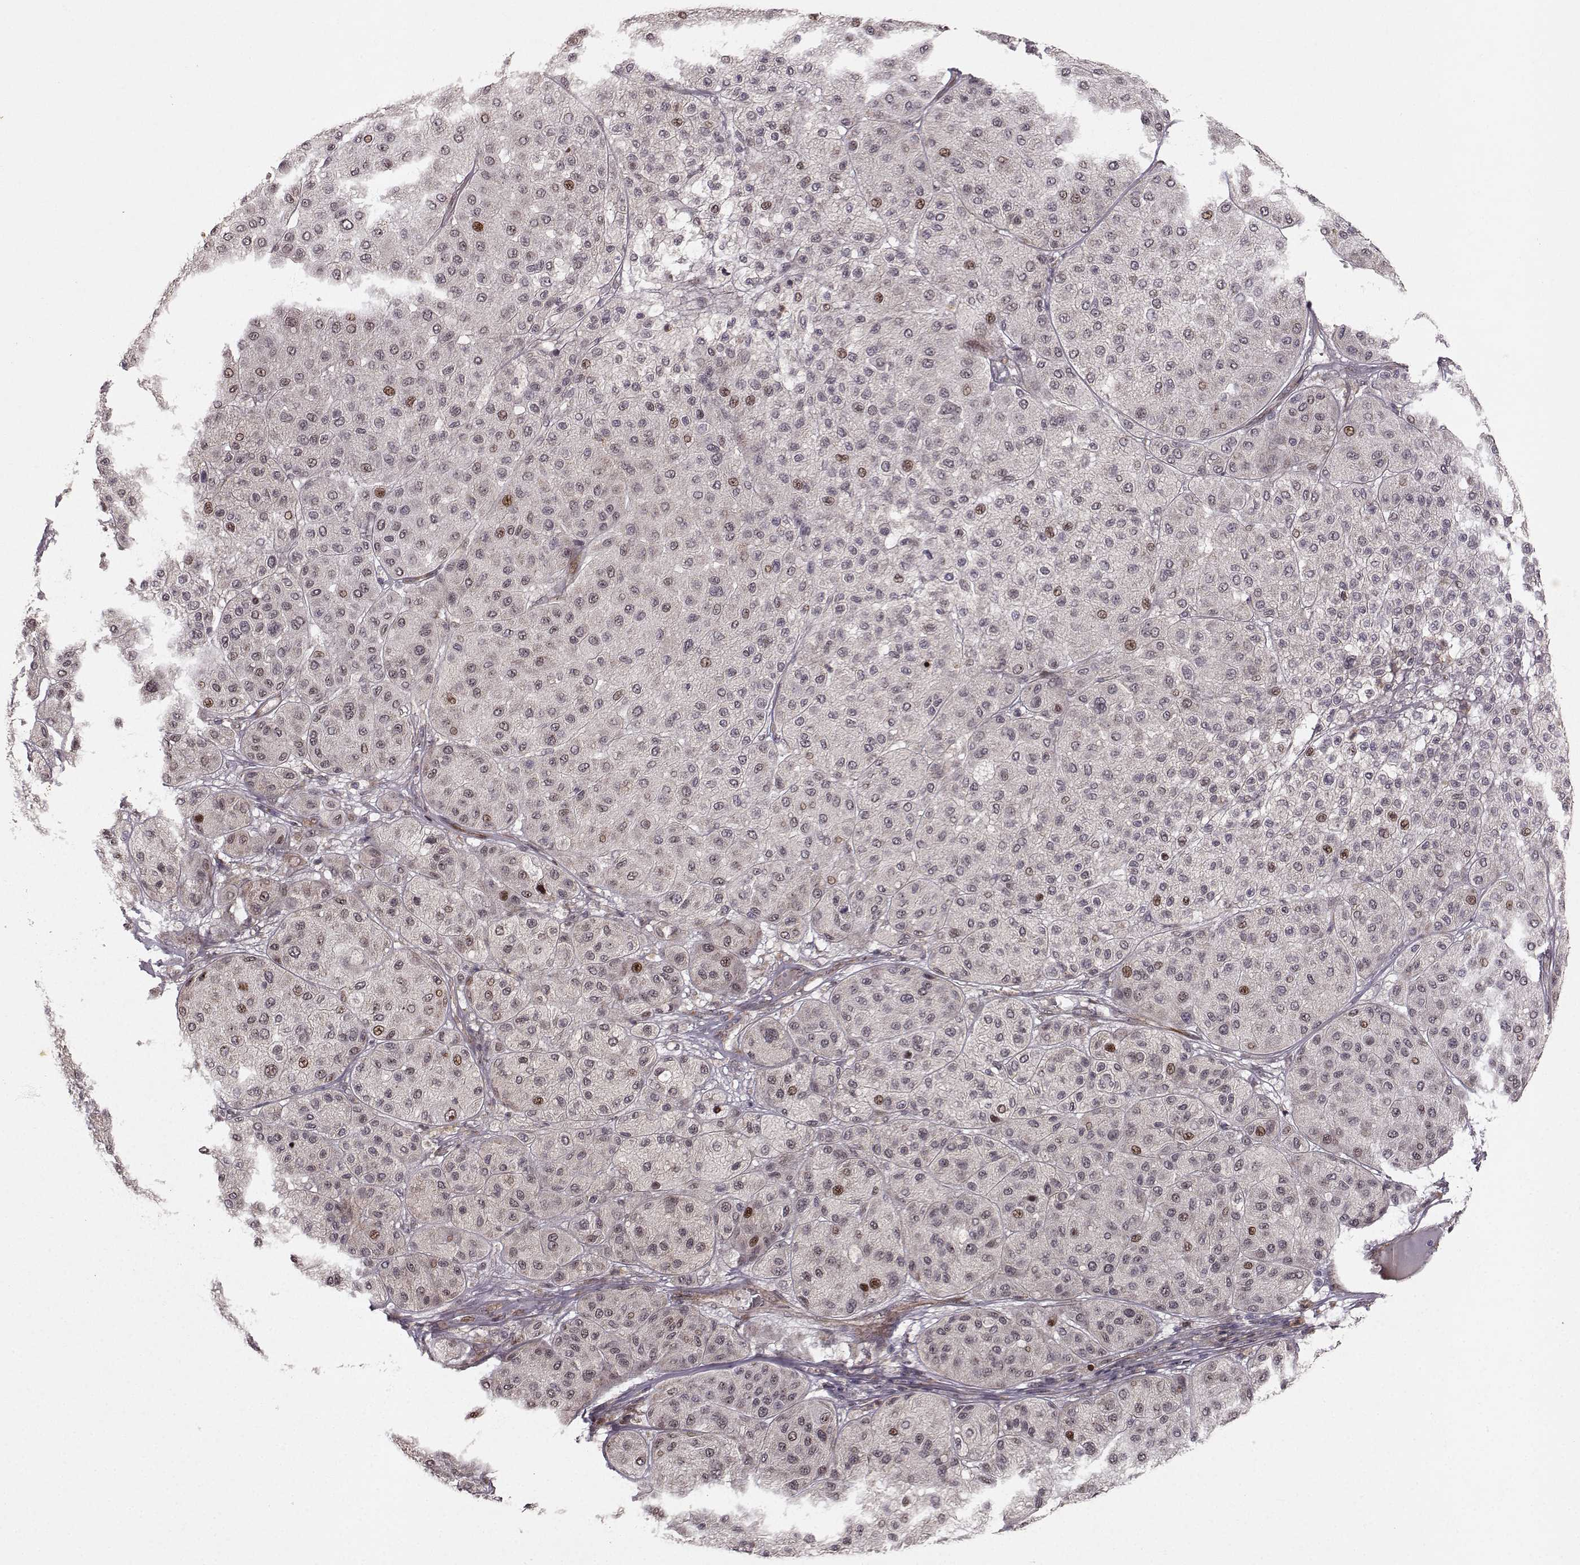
{"staining": {"intensity": "strong", "quantity": "<25%", "location": "nuclear"}, "tissue": "melanoma", "cell_type": "Tumor cells", "image_type": "cancer", "snomed": [{"axis": "morphology", "description": "Malignant melanoma, Metastatic site"}, {"axis": "topography", "description": "Smooth muscle"}], "caption": "Immunohistochemistry staining of malignant melanoma (metastatic site), which reveals medium levels of strong nuclear expression in approximately <25% of tumor cells indicating strong nuclear protein positivity. The staining was performed using DAB (brown) for protein detection and nuclei were counterstained in hematoxylin (blue).", "gene": "APC", "patient": {"sex": "male", "age": 41}}